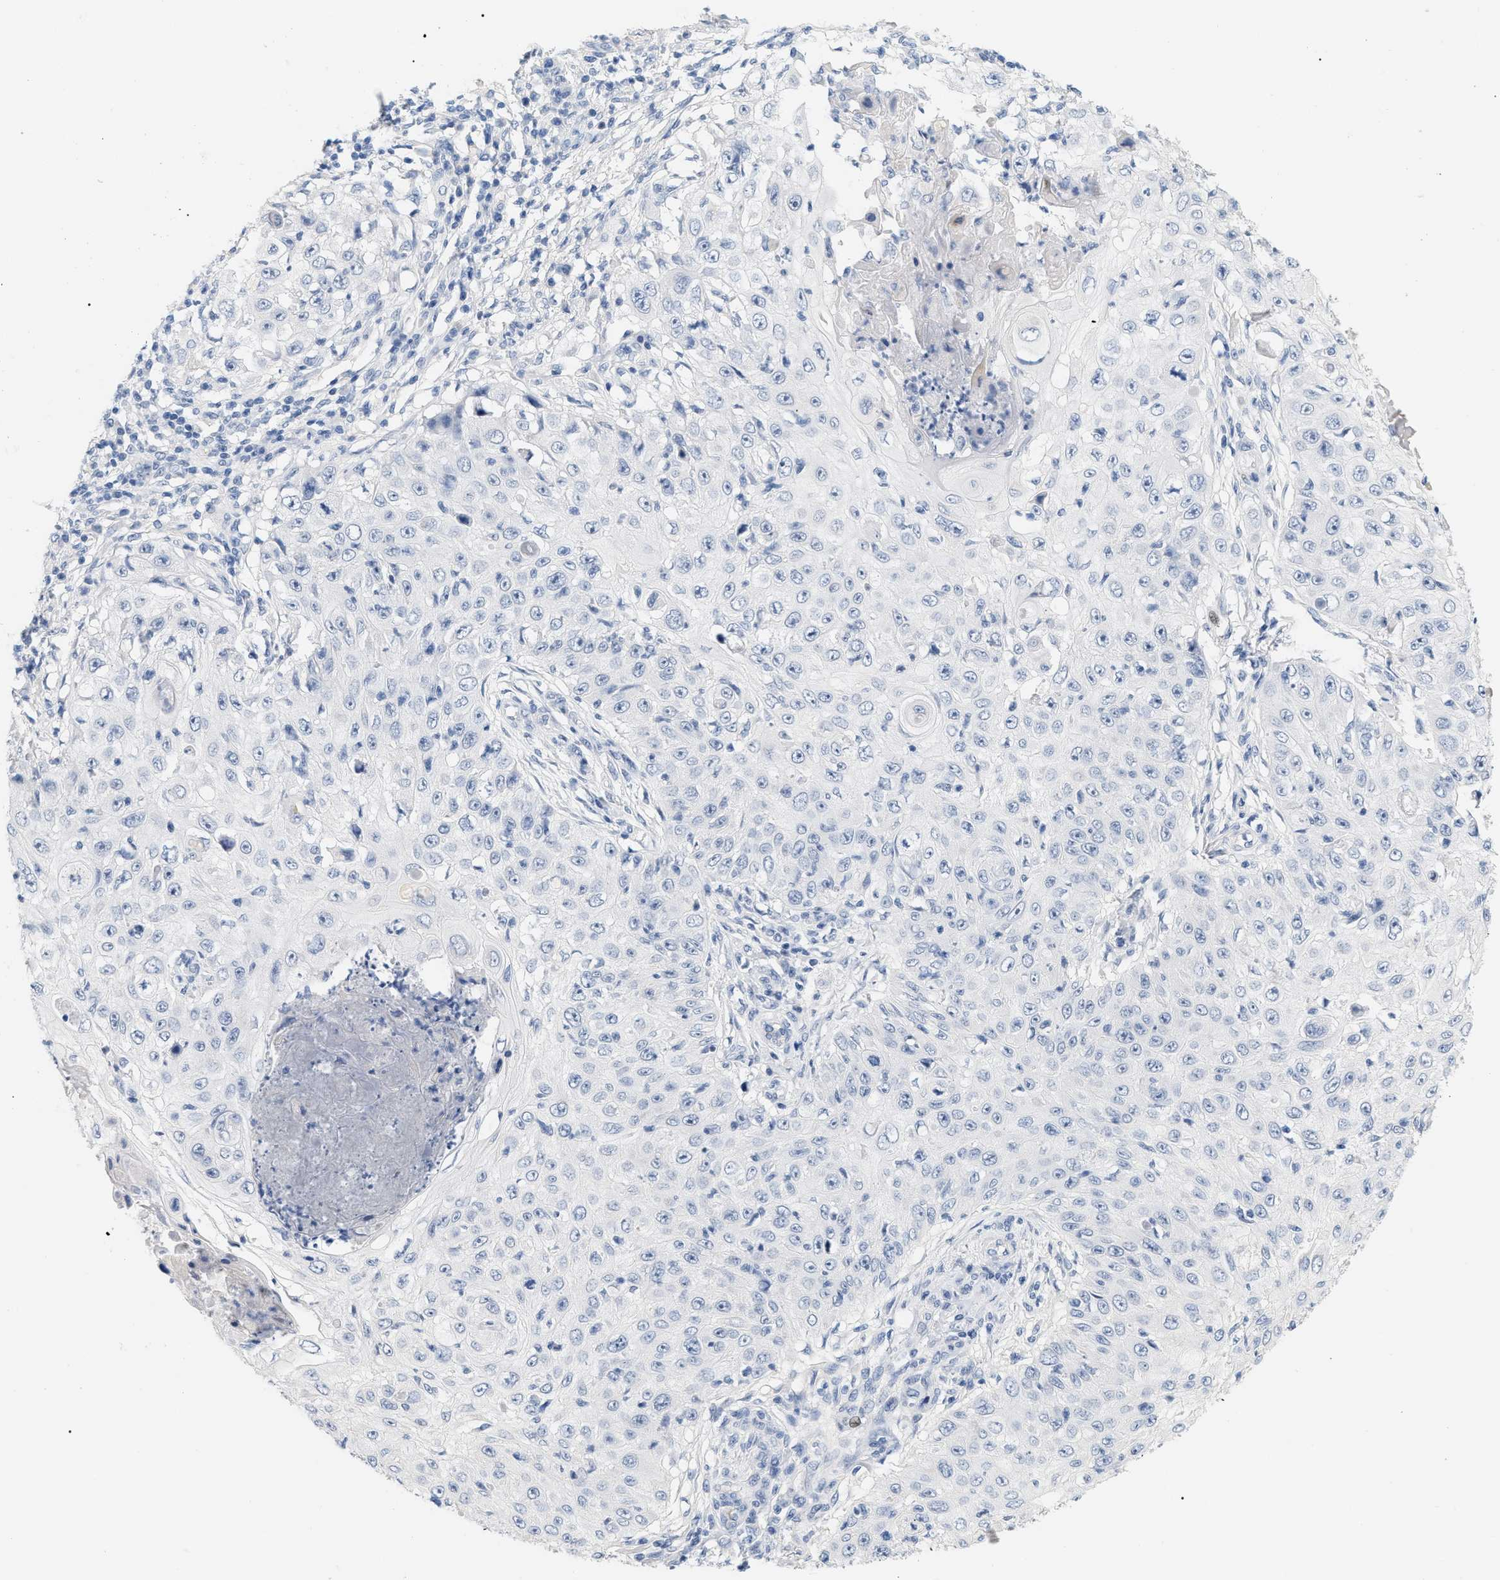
{"staining": {"intensity": "negative", "quantity": "none", "location": "none"}, "tissue": "skin cancer", "cell_type": "Tumor cells", "image_type": "cancer", "snomed": [{"axis": "morphology", "description": "Squamous cell carcinoma, NOS"}, {"axis": "topography", "description": "Skin"}], "caption": "Protein analysis of skin cancer demonstrates no significant staining in tumor cells. (DAB immunohistochemistry with hematoxylin counter stain).", "gene": "CFH", "patient": {"sex": "male", "age": 86}}